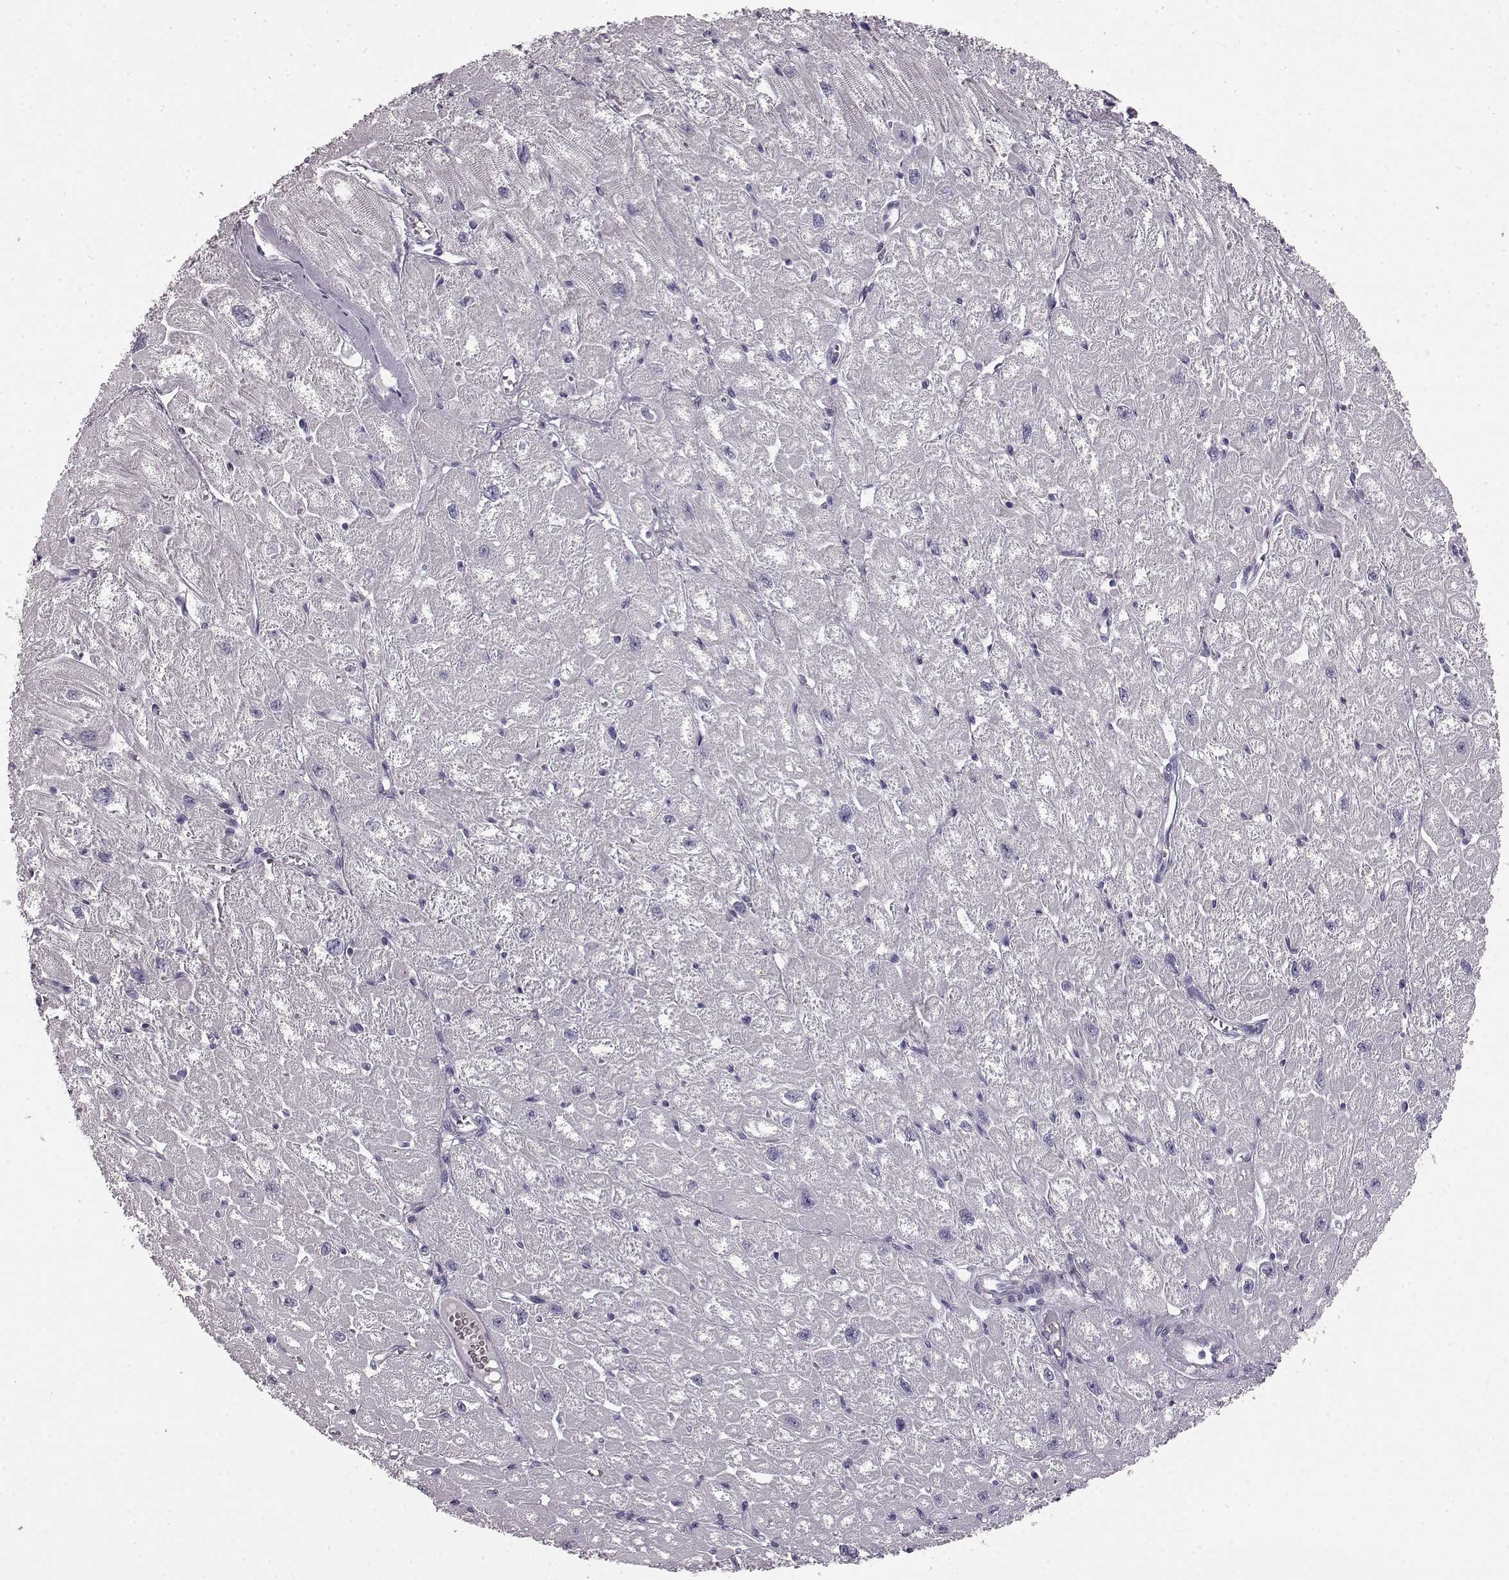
{"staining": {"intensity": "negative", "quantity": "none", "location": "none"}, "tissue": "heart muscle", "cell_type": "Cardiomyocytes", "image_type": "normal", "snomed": [{"axis": "morphology", "description": "Normal tissue, NOS"}, {"axis": "topography", "description": "Heart"}], "caption": "Immunohistochemistry (IHC) micrograph of normal human heart muscle stained for a protein (brown), which exhibits no positivity in cardiomyocytes. (DAB immunohistochemistry with hematoxylin counter stain).", "gene": "KRT81", "patient": {"sex": "male", "age": 61}}